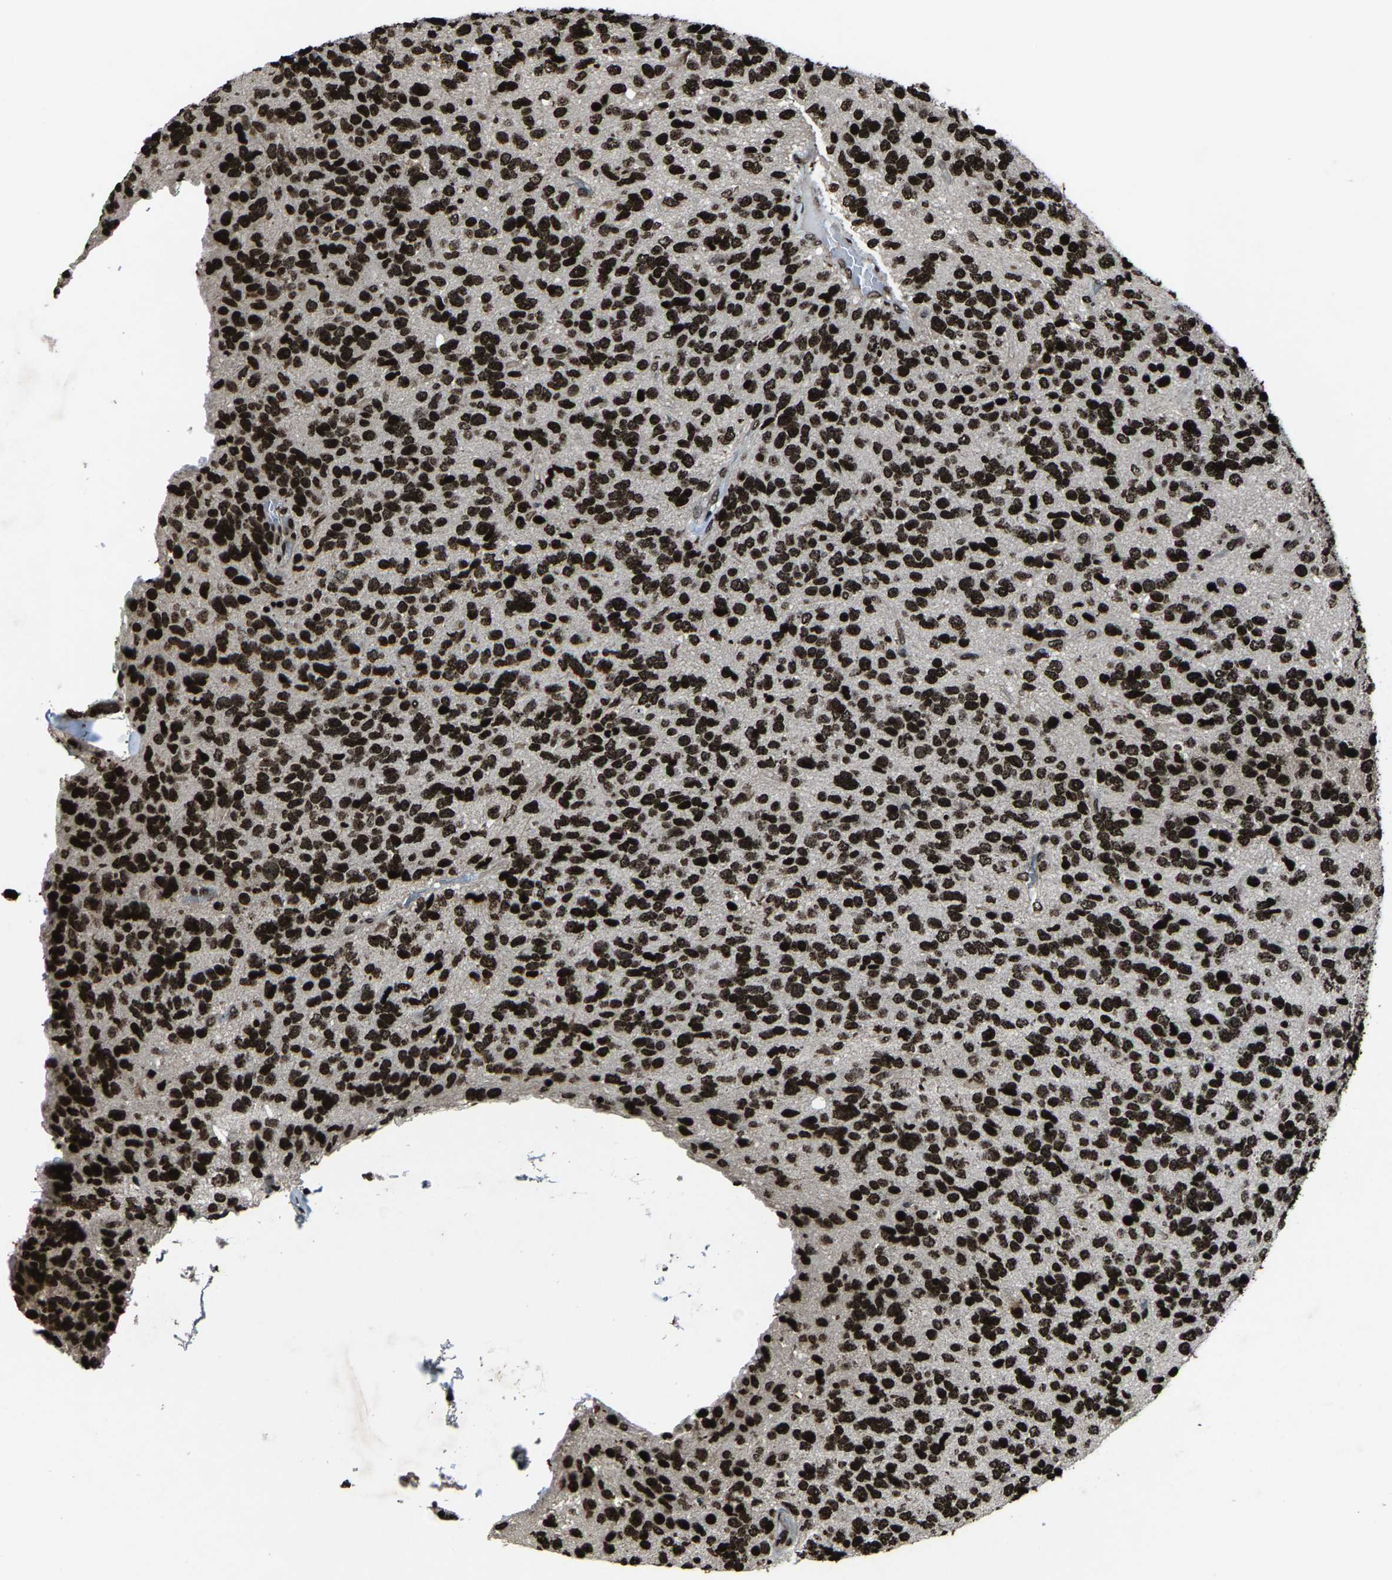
{"staining": {"intensity": "strong", "quantity": ">75%", "location": "nuclear"}, "tissue": "glioma", "cell_type": "Tumor cells", "image_type": "cancer", "snomed": [{"axis": "morphology", "description": "Glioma, malignant, High grade"}, {"axis": "topography", "description": "Brain"}], "caption": "Protein staining of malignant high-grade glioma tissue demonstrates strong nuclear expression in approximately >75% of tumor cells. The protein of interest is shown in brown color, while the nuclei are stained blue.", "gene": "H4C1", "patient": {"sex": "female", "age": 58}}